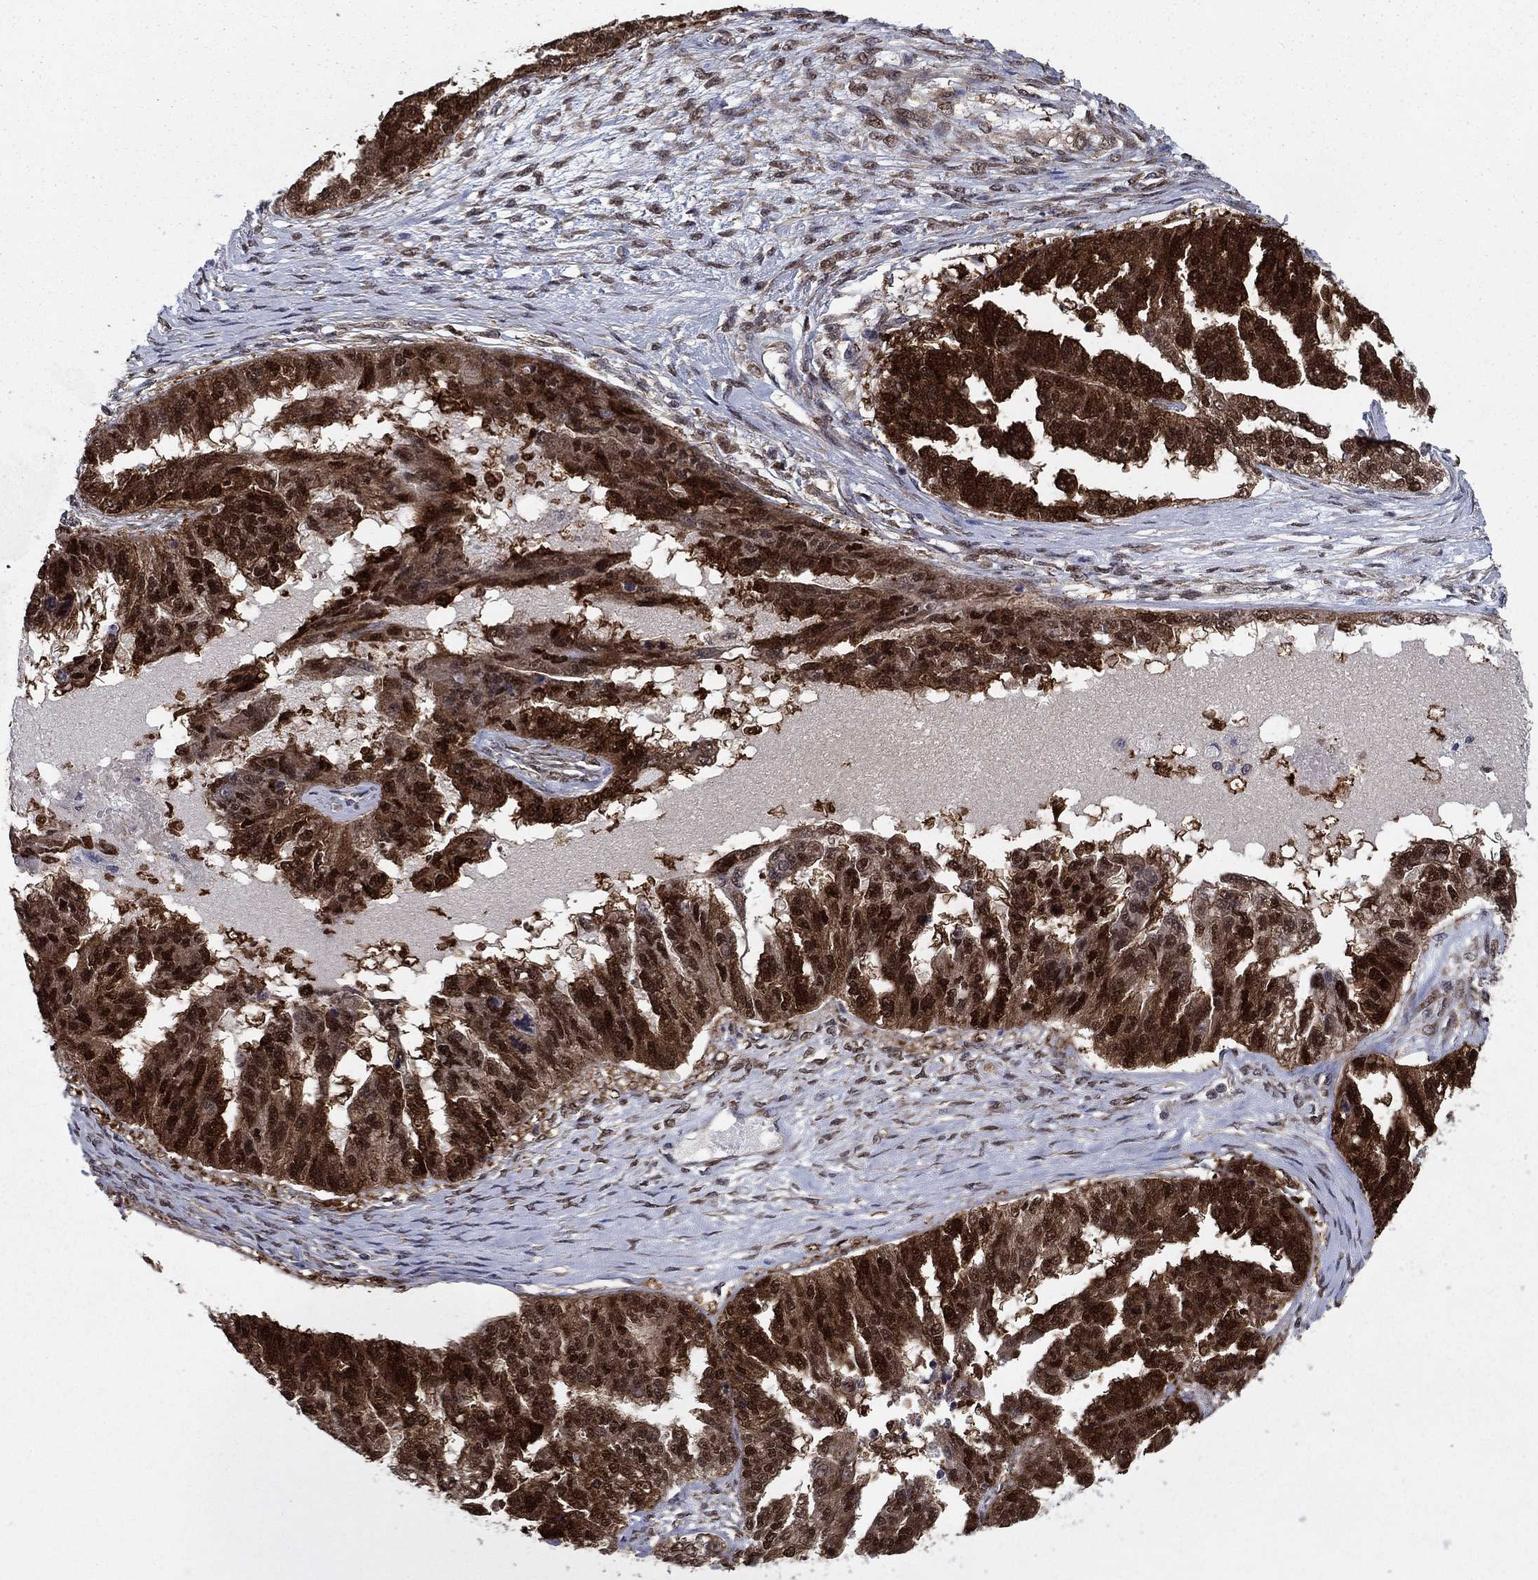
{"staining": {"intensity": "strong", "quantity": ">75%", "location": "cytoplasmic/membranous,nuclear"}, "tissue": "ovarian cancer", "cell_type": "Tumor cells", "image_type": "cancer", "snomed": [{"axis": "morphology", "description": "Cystadenocarcinoma, serous, NOS"}, {"axis": "topography", "description": "Ovary"}], "caption": "A brown stain shows strong cytoplasmic/membranous and nuclear positivity of a protein in human ovarian serous cystadenocarcinoma tumor cells.", "gene": "FKBP4", "patient": {"sex": "female", "age": 58}}